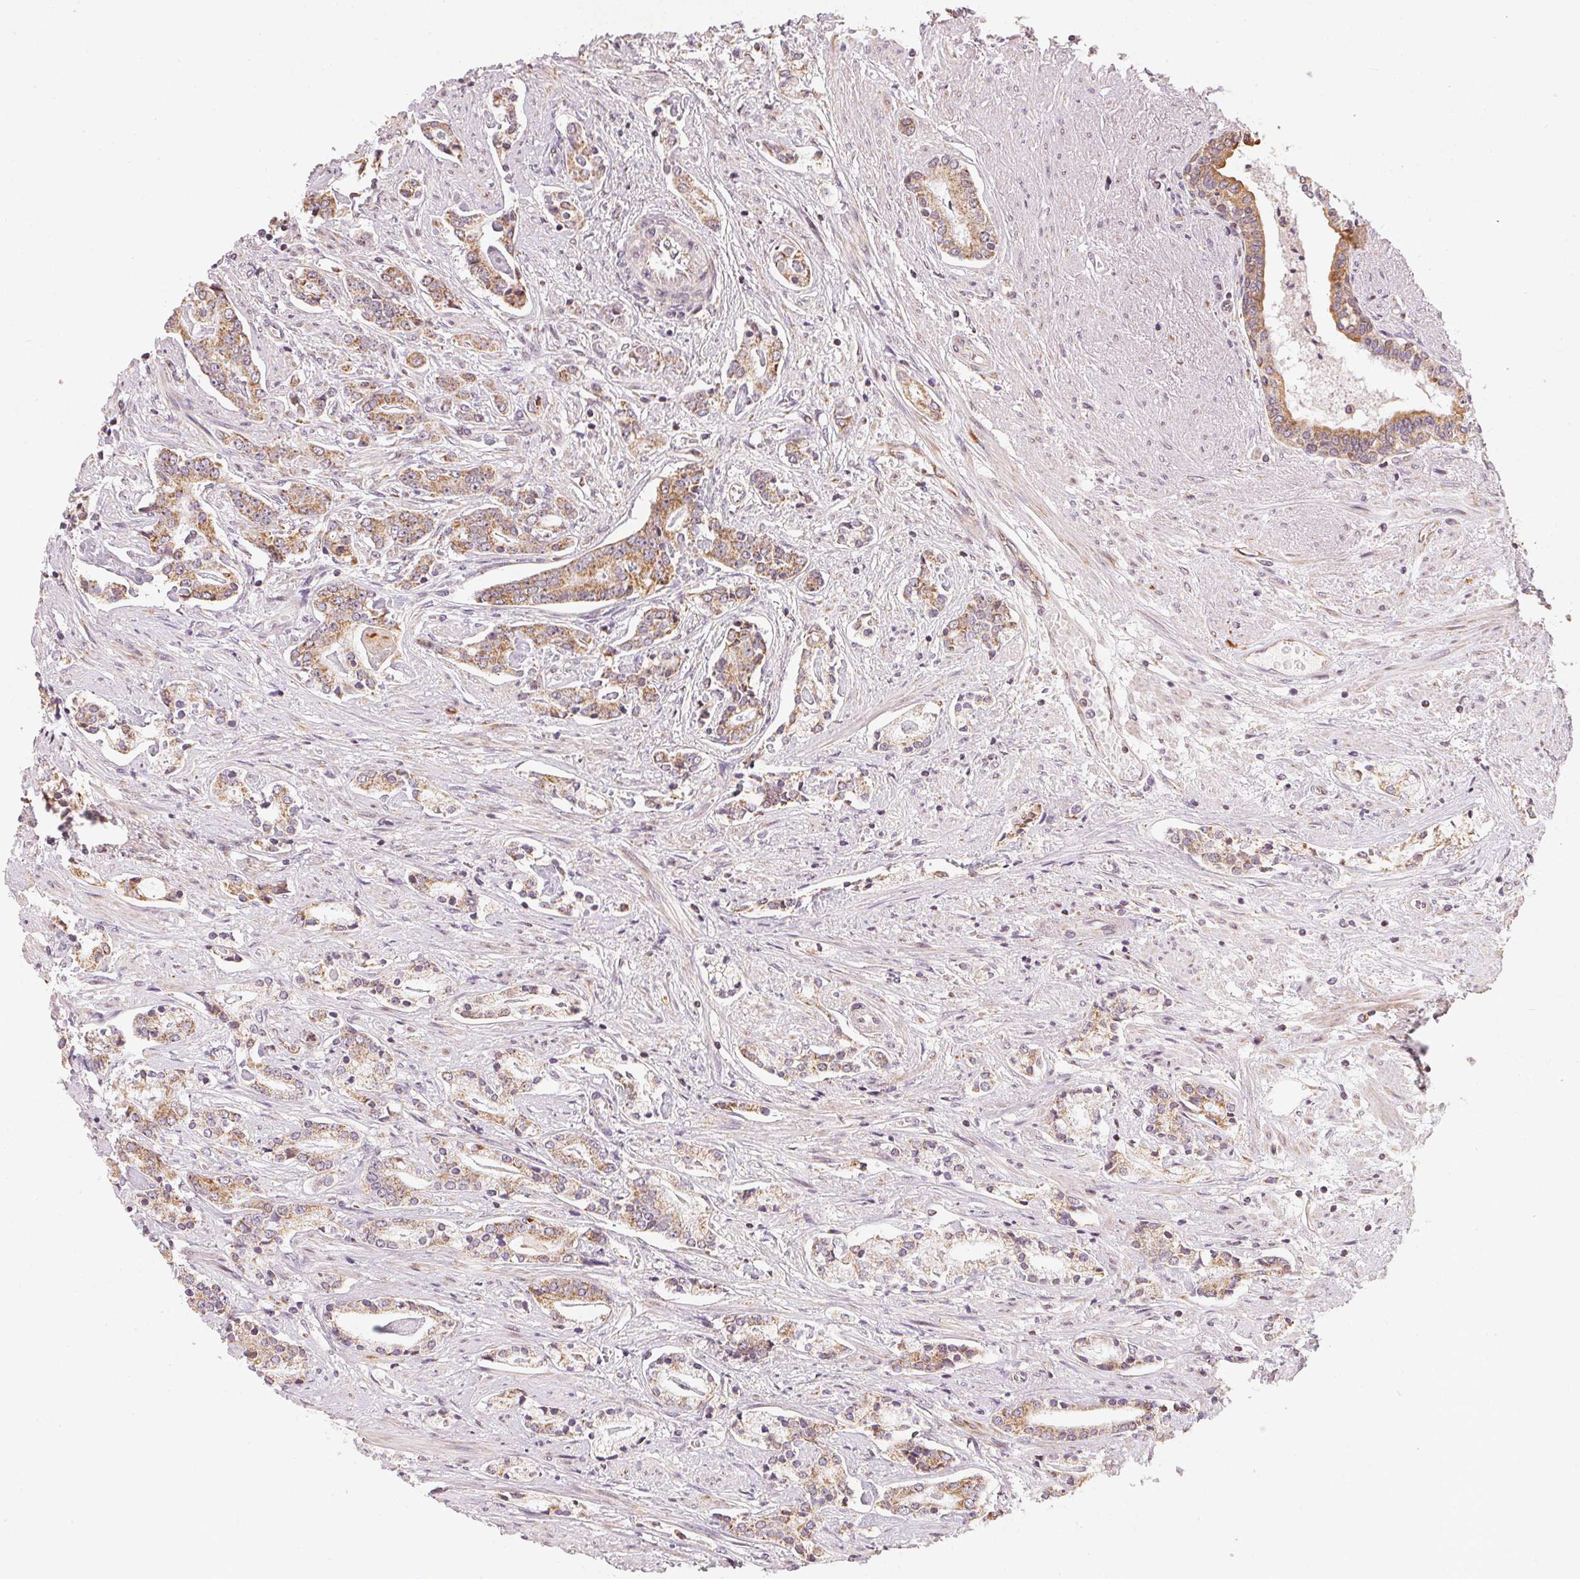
{"staining": {"intensity": "moderate", "quantity": ">75%", "location": "cytoplasmic/membranous"}, "tissue": "prostate cancer", "cell_type": "Tumor cells", "image_type": "cancer", "snomed": [{"axis": "morphology", "description": "Adenocarcinoma, NOS"}, {"axis": "topography", "description": "Prostate"}], "caption": "Protein staining of prostate adenocarcinoma tissue demonstrates moderate cytoplasmic/membranous positivity in about >75% of tumor cells.", "gene": "MATCAP1", "patient": {"sex": "male", "age": 64}}